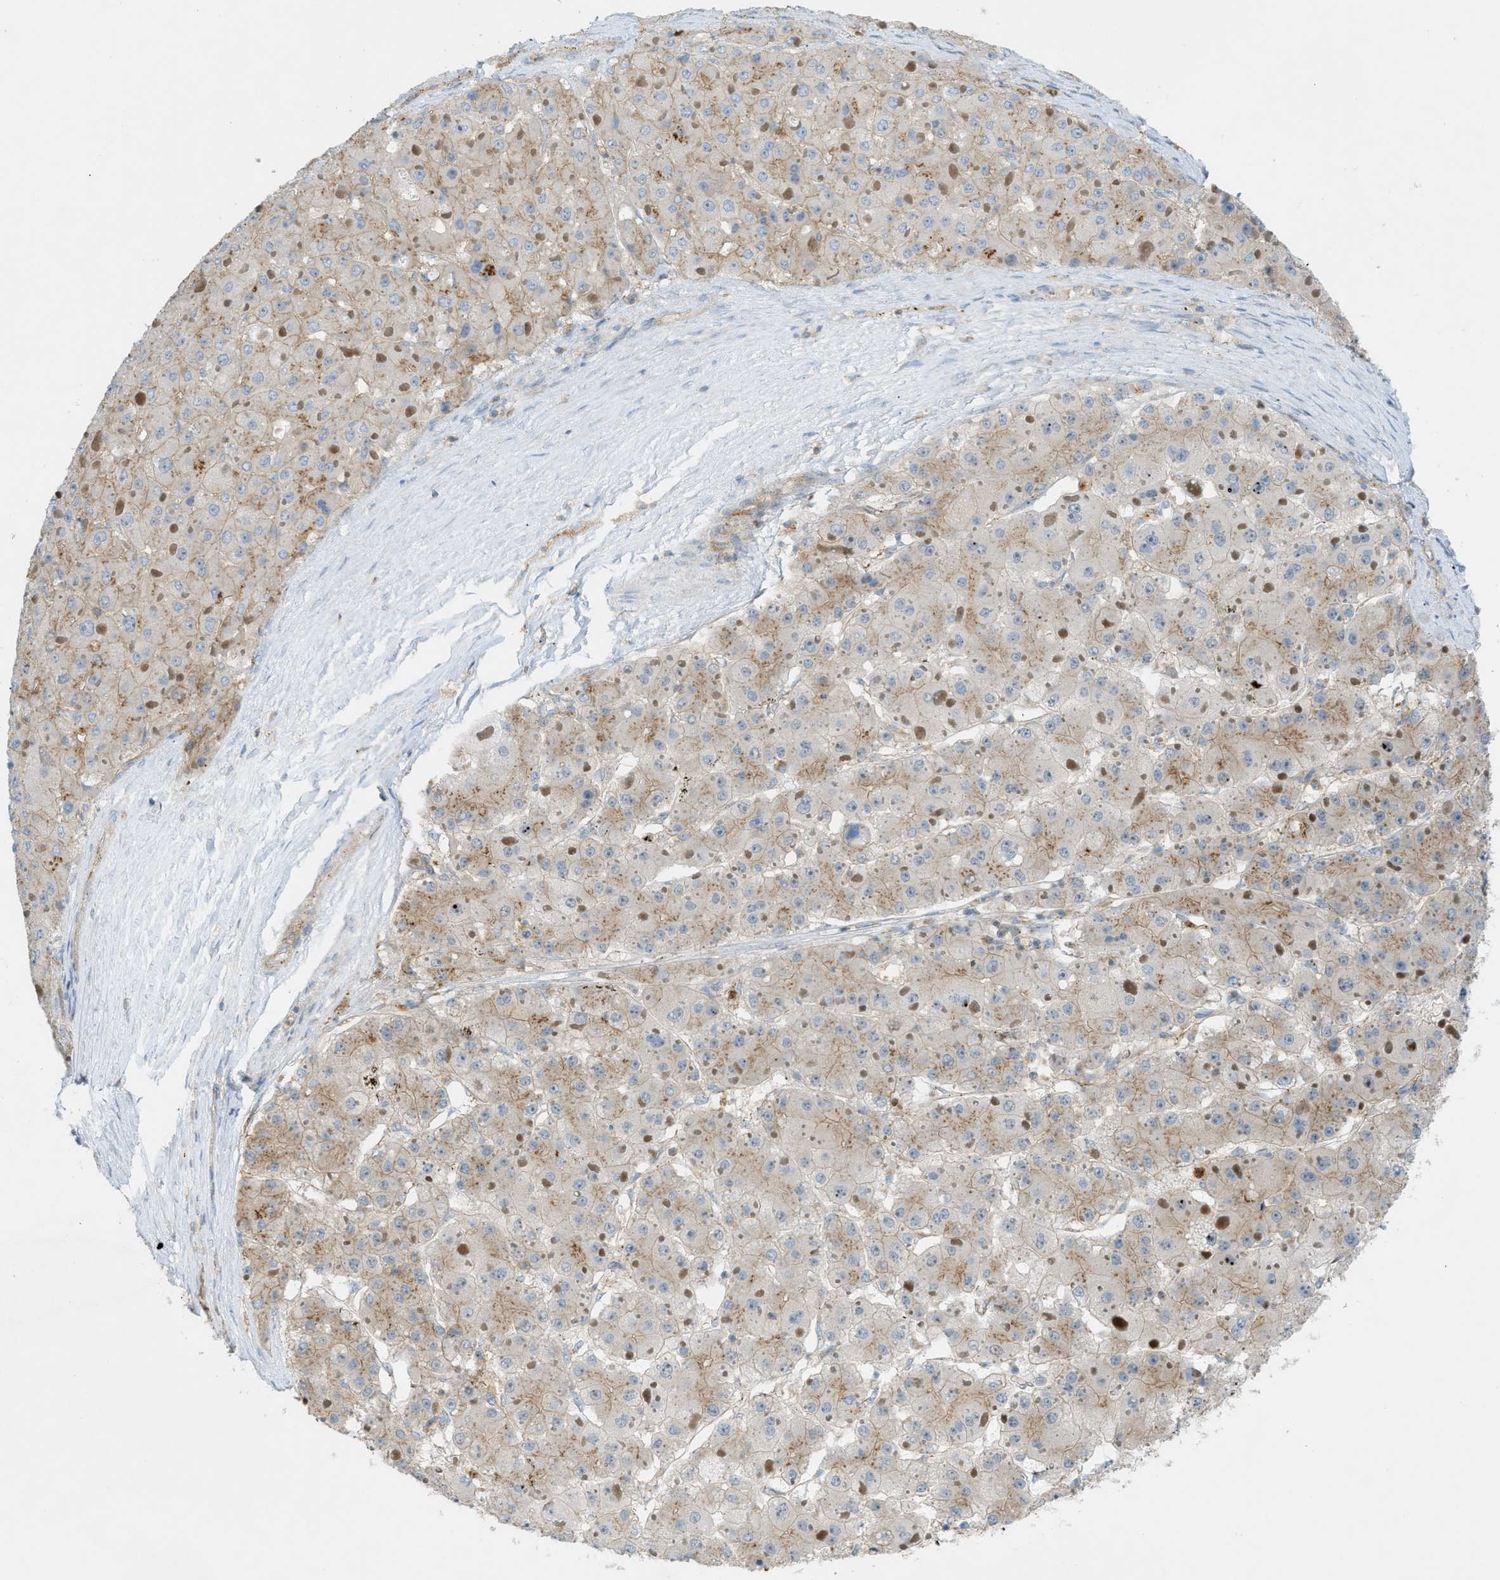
{"staining": {"intensity": "weak", "quantity": "25%-75%", "location": "cytoplasmic/membranous"}, "tissue": "liver cancer", "cell_type": "Tumor cells", "image_type": "cancer", "snomed": [{"axis": "morphology", "description": "Carcinoma, Hepatocellular, NOS"}, {"axis": "topography", "description": "Liver"}], "caption": "Immunohistochemistry (IHC) (DAB) staining of human liver hepatocellular carcinoma displays weak cytoplasmic/membranous protein staining in about 25%-75% of tumor cells.", "gene": "GRK6", "patient": {"sex": "female", "age": 73}}